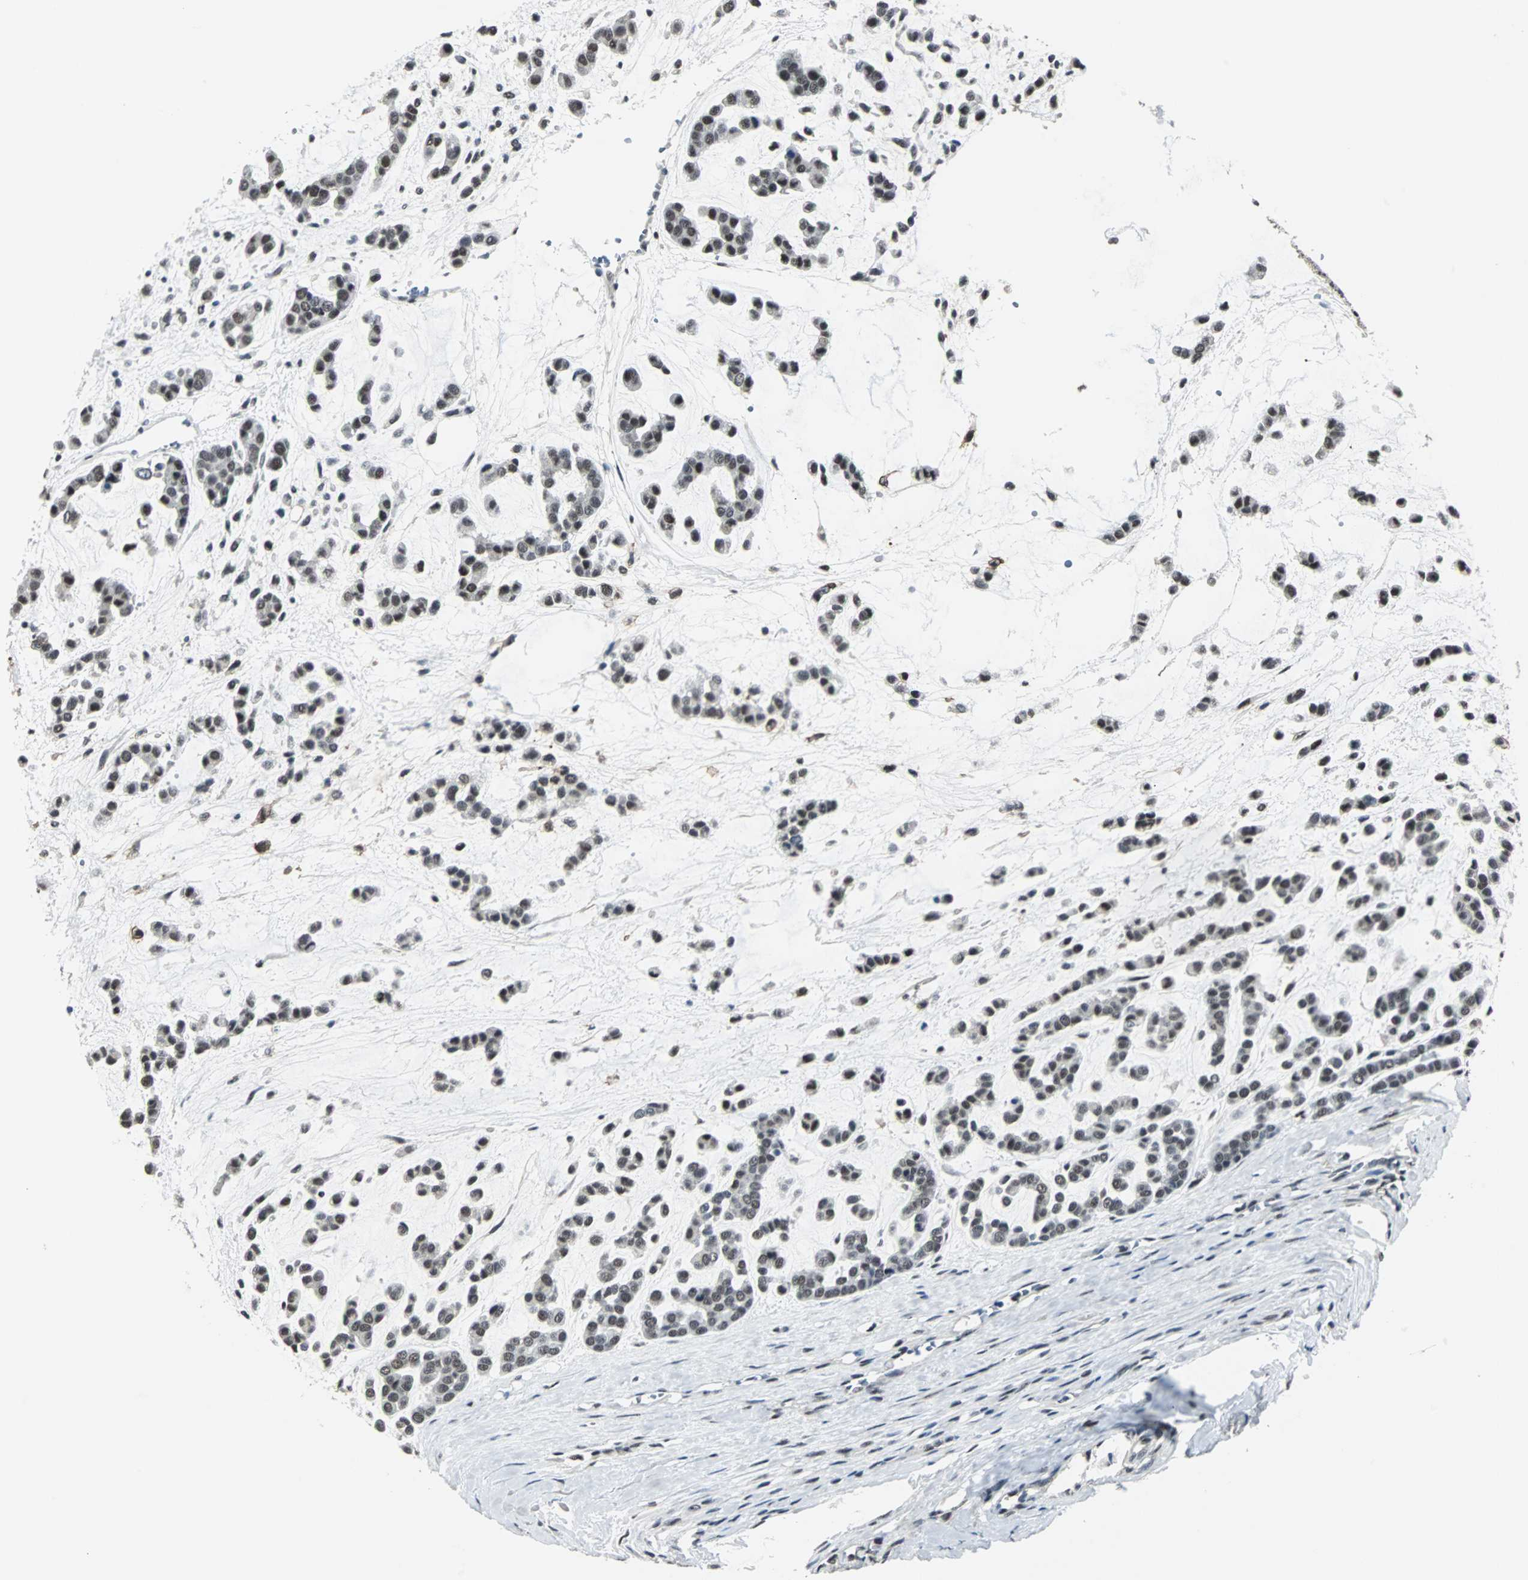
{"staining": {"intensity": "moderate", "quantity": "25%-75%", "location": "nuclear"}, "tissue": "head and neck cancer", "cell_type": "Tumor cells", "image_type": "cancer", "snomed": [{"axis": "morphology", "description": "Adenocarcinoma, NOS"}, {"axis": "morphology", "description": "Adenoma, NOS"}, {"axis": "topography", "description": "Head-Neck"}], "caption": "Moderate nuclear protein positivity is present in approximately 25%-75% of tumor cells in head and neck cancer.", "gene": "MKX", "patient": {"sex": "female", "age": 55}}